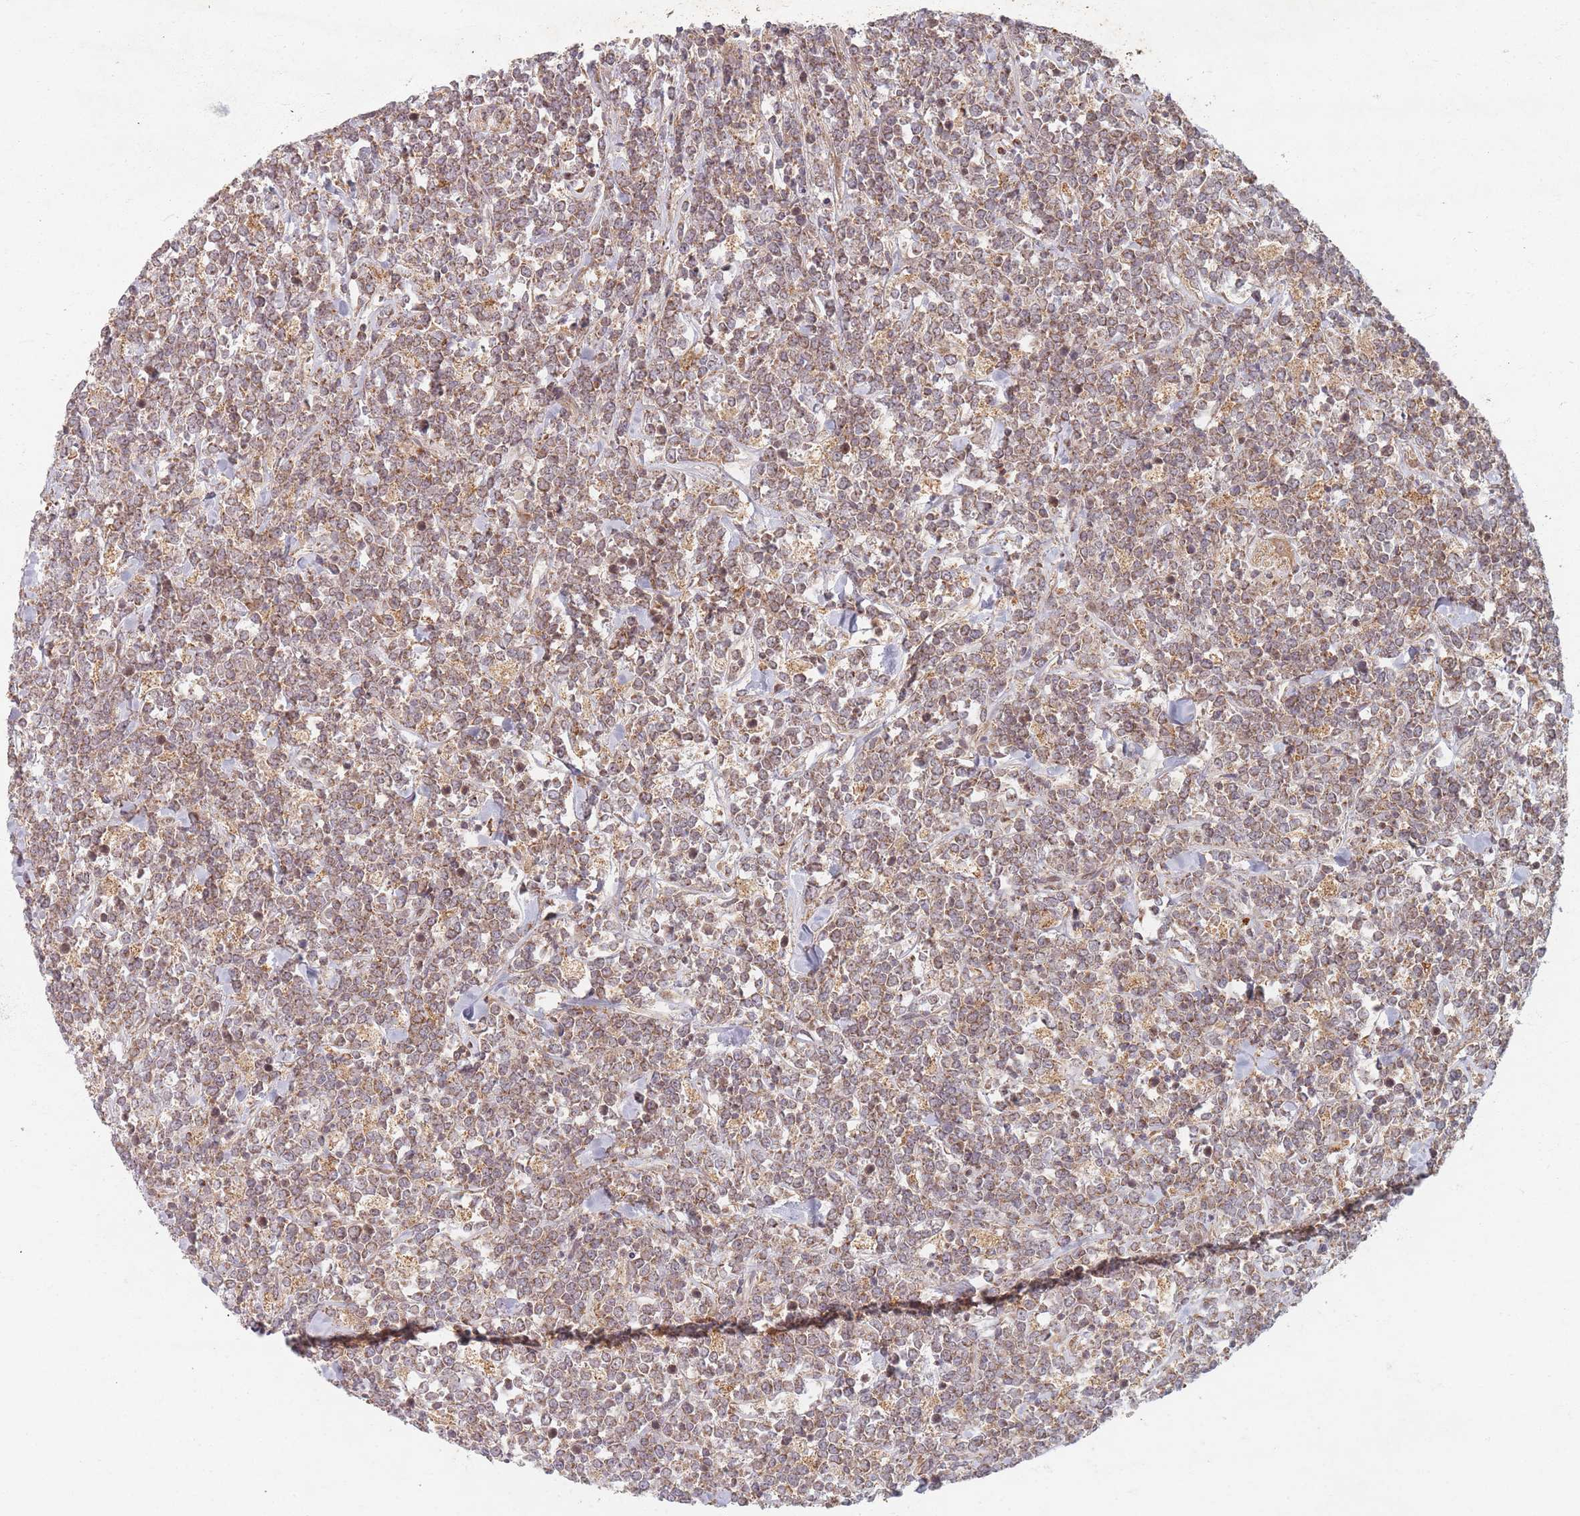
{"staining": {"intensity": "moderate", "quantity": ">75%", "location": "cytoplasmic/membranous"}, "tissue": "lymphoma", "cell_type": "Tumor cells", "image_type": "cancer", "snomed": [{"axis": "morphology", "description": "Malignant lymphoma, non-Hodgkin's type, High grade"}, {"axis": "topography", "description": "Small intestine"}], "caption": "Lymphoma stained with a brown dye exhibits moderate cytoplasmic/membranous positive expression in about >75% of tumor cells.", "gene": "RADX", "patient": {"sex": "male", "age": 8}}